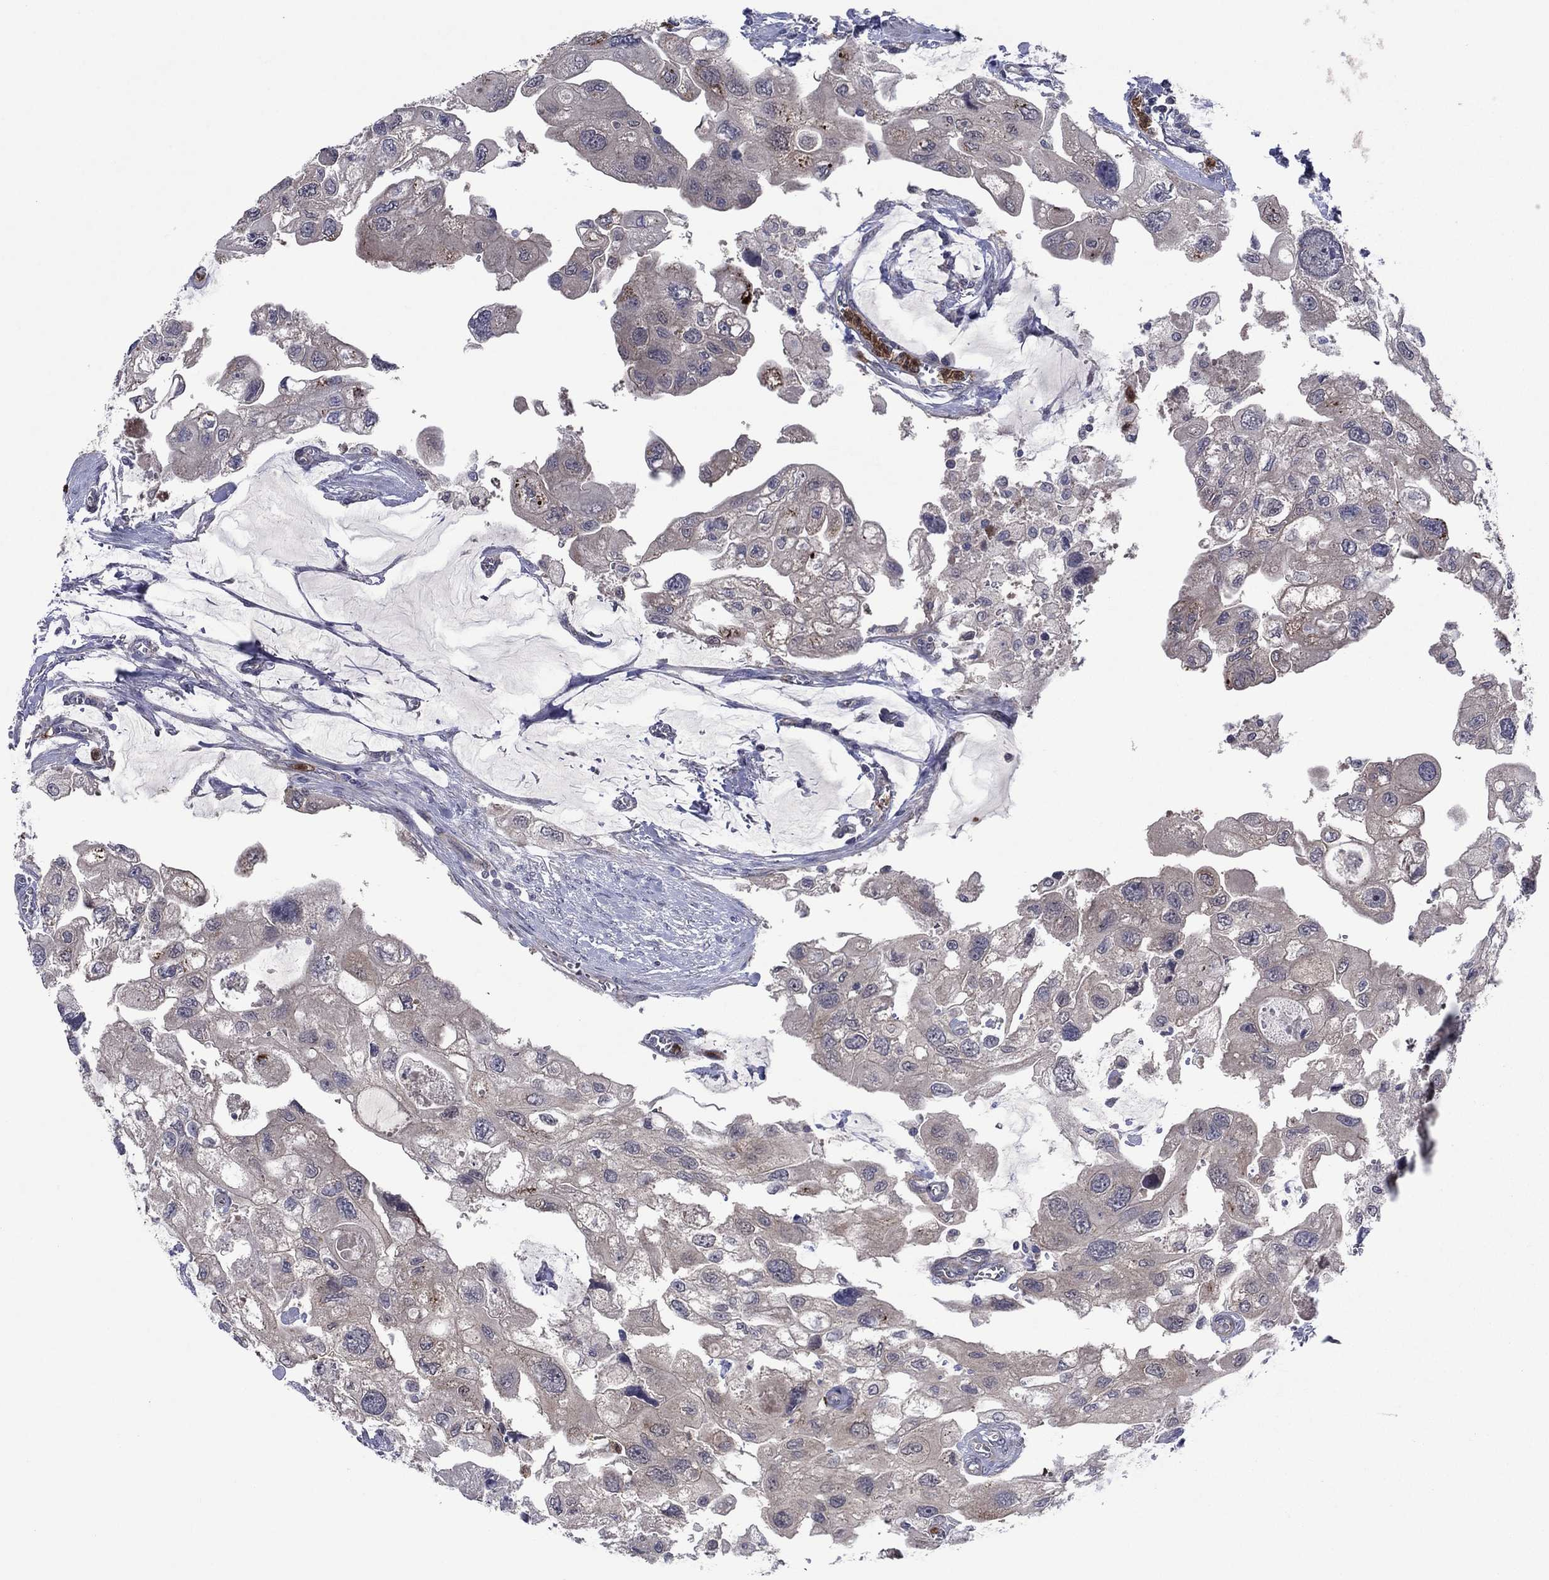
{"staining": {"intensity": "negative", "quantity": "none", "location": "none"}, "tissue": "urothelial cancer", "cell_type": "Tumor cells", "image_type": "cancer", "snomed": [{"axis": "morphology", "description": "Urothelial carcinoma, High grade"}, {"axis": "topography", "description": "Urinary bladder"}], "caption": "The image shows no significant positivity in tumor cells of high-grade urothelial carcinoma.", "gene": "MSRB1", "patient": {"sex": "male", "age": 59}}